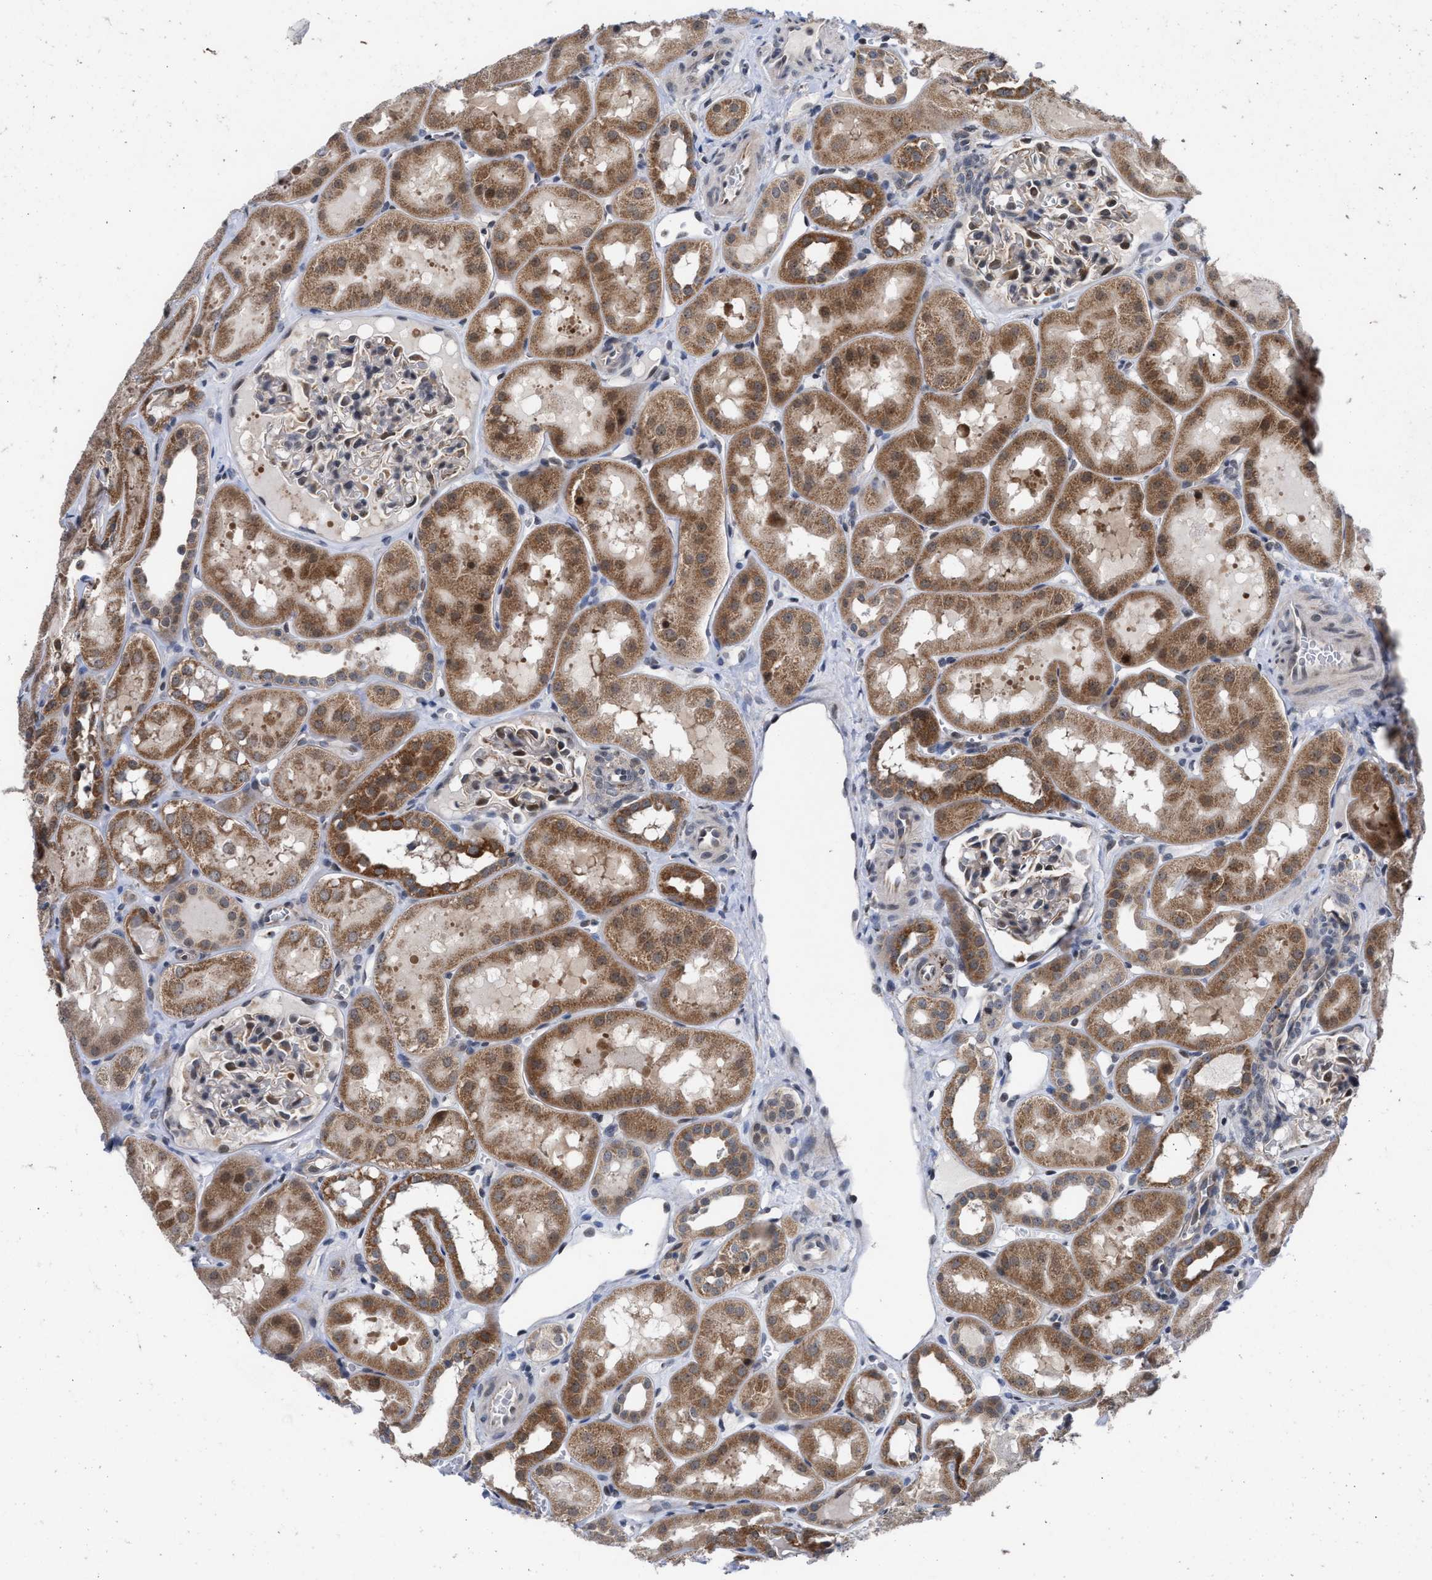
{"staining": {"intensity": "moderate", "quantity": "<25%", "location": "cytoplasmic/membranous"}, "tissue": "kidney", "cell_type": "Cells in glomeruli", "image_type": "normal", "snomed": [{"axis": "morphology", "description": "Normal tissue, NOS"}, {"axis": "topography", "description": "Kidney"}, {"axis": "topography", "description": "Urinary bladder"}], "caption": "The photomicrograph demonstrates a brown stain indicating the presence of a protein in the cytoplasmic/membranous of cells in glomeruli in kidney. (Stains: DAB in brown, nuclei in blue, Microscopy: brightfield microscopy at high magnification).", "gene": "MKNK2", "patient": {"sex": "male", "age": 16}}